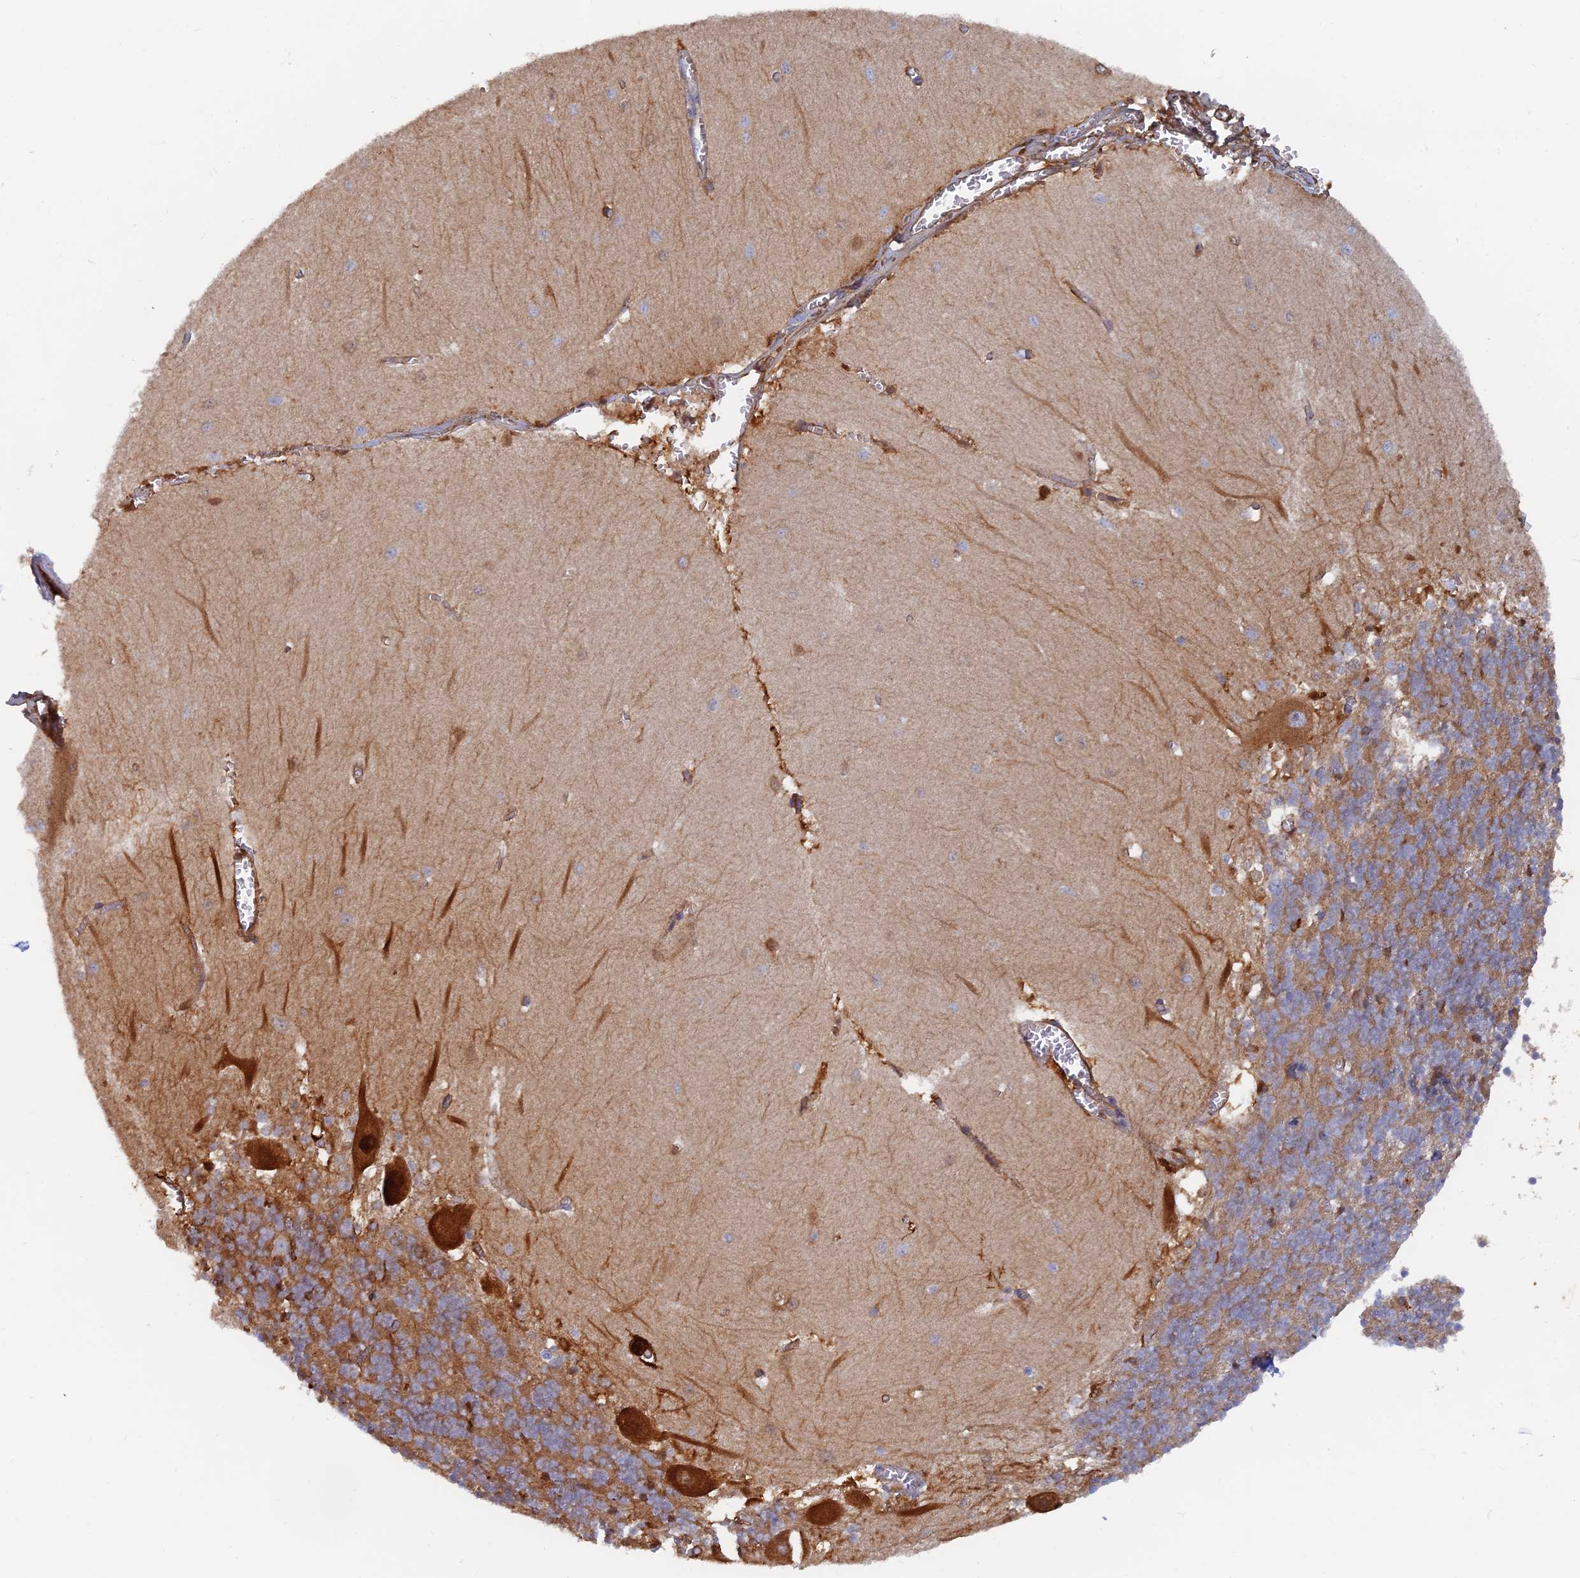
{"staining": {"intensity": "moderate", "quantity": "25%-75%", "location": "cytoplasmic/membranous"}, "tissue": "cerebellum", "cell_type": "Cells in granular layer", "image_type": "normal", "snomed": [{"axis": "morphology", "description": "Normal tissue, NOS"}, {"axis": "topography", "description": "Cerebellum"}], "caption": "Unremarkable cerebellum demonstrates moderate cytoplasmic/membranous expression in approximately 25%-75% of cells in granular layer, visualized by immunohistochemistry. The staining is performed using DAB brown chromogen to label protein expression. The nuclei are counter-stained blue using hematoxylin.", "gene": "LRIF1", "patient": {"sex": "male", "age": 37}}